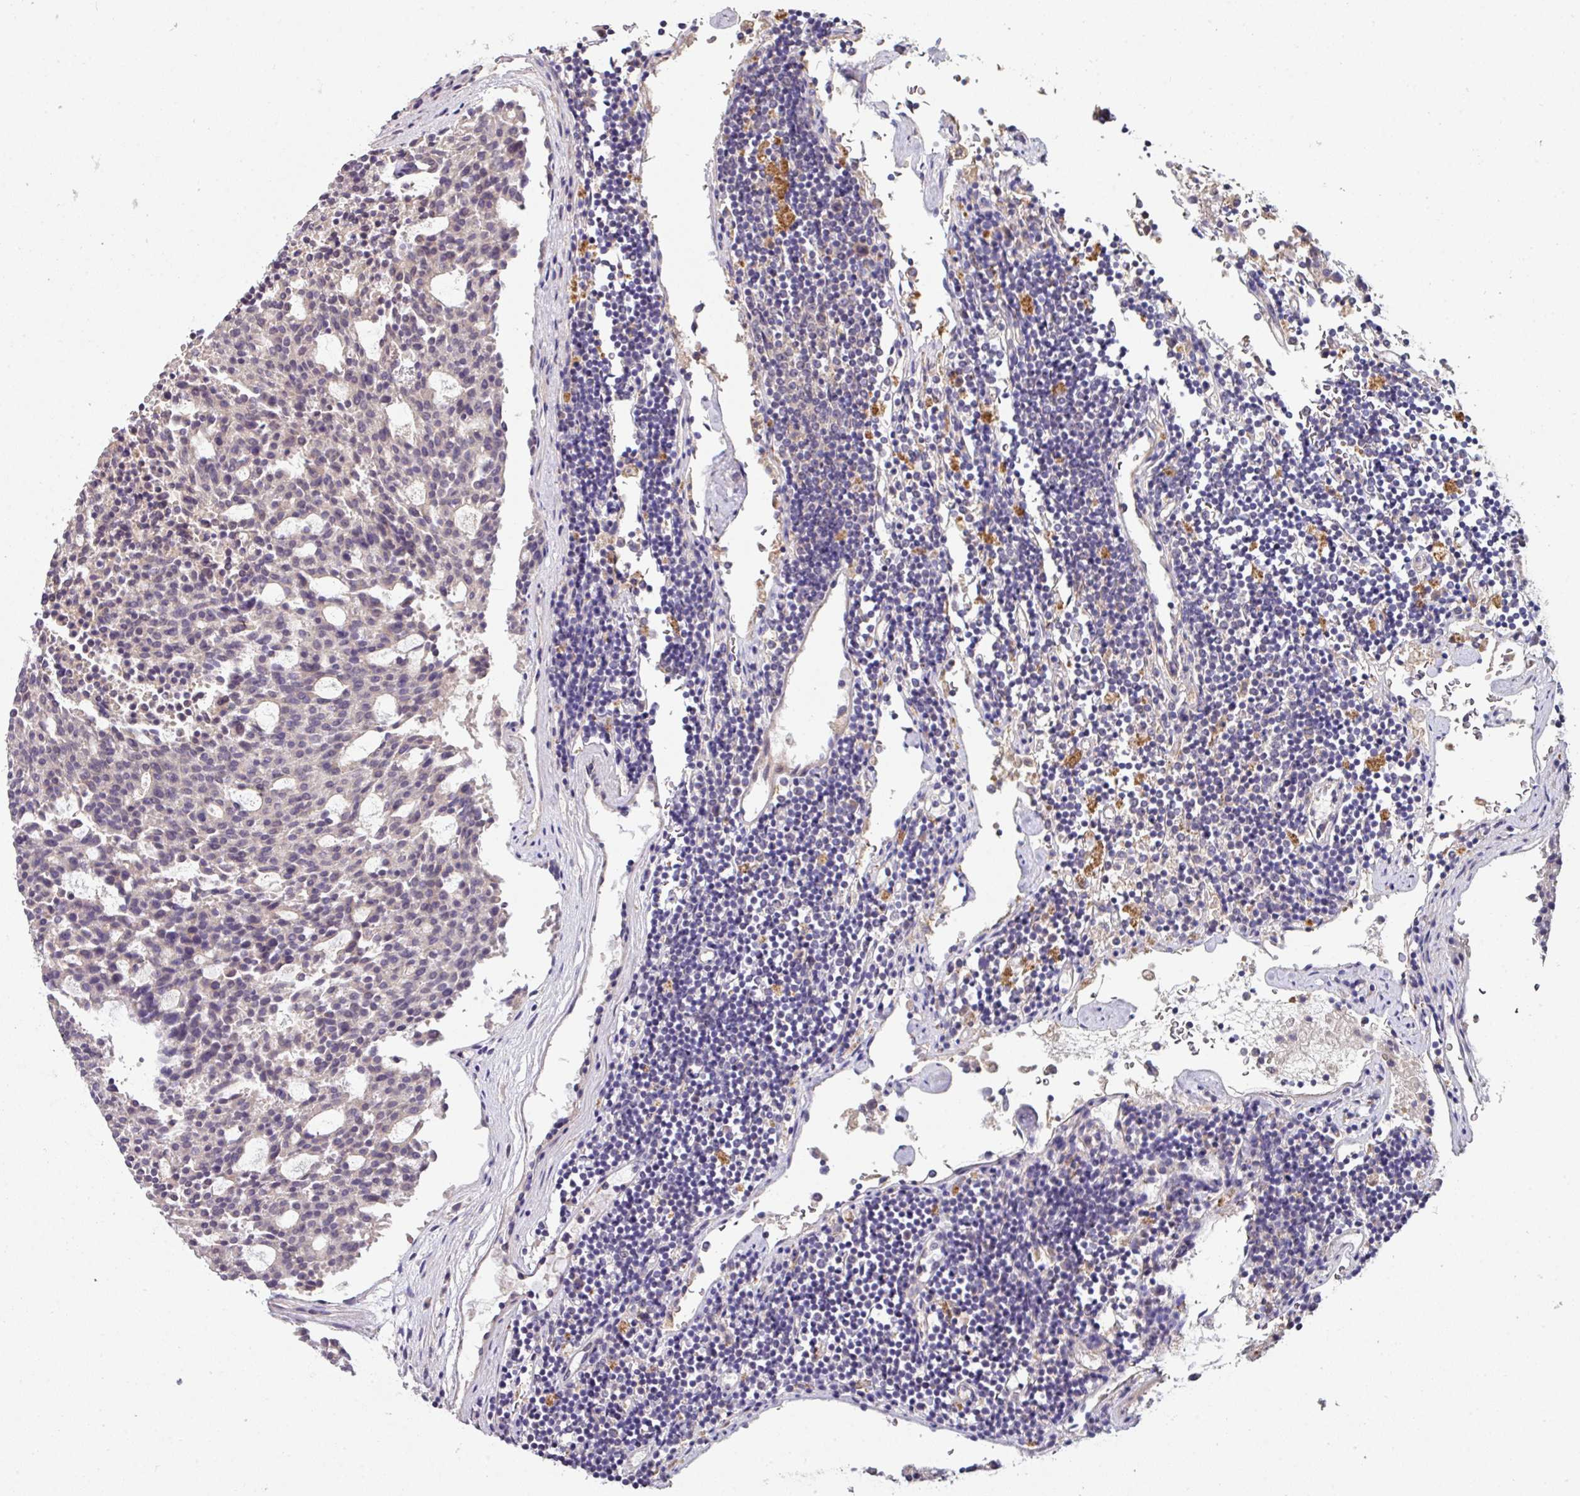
{"staining": {"intensity": "negative", "quantity": "none", "location": "none"}, "tissue": "carcinoid", "cell_type": "Tumor cells", "image_type": "cancer", "snomed": [{"axis": "morphology", "description": "Carcinoid, malignant, NOS"}, {"axis": "topography", "description": "Pancreas"}], "caption": "High power microscopy micrograph of an IHC histopathology image of carcinoid (malignant), revealing no significant expression in tumor cells.", "gene": "AEBP2", "patient": {"sex": "female", "age": 54}}